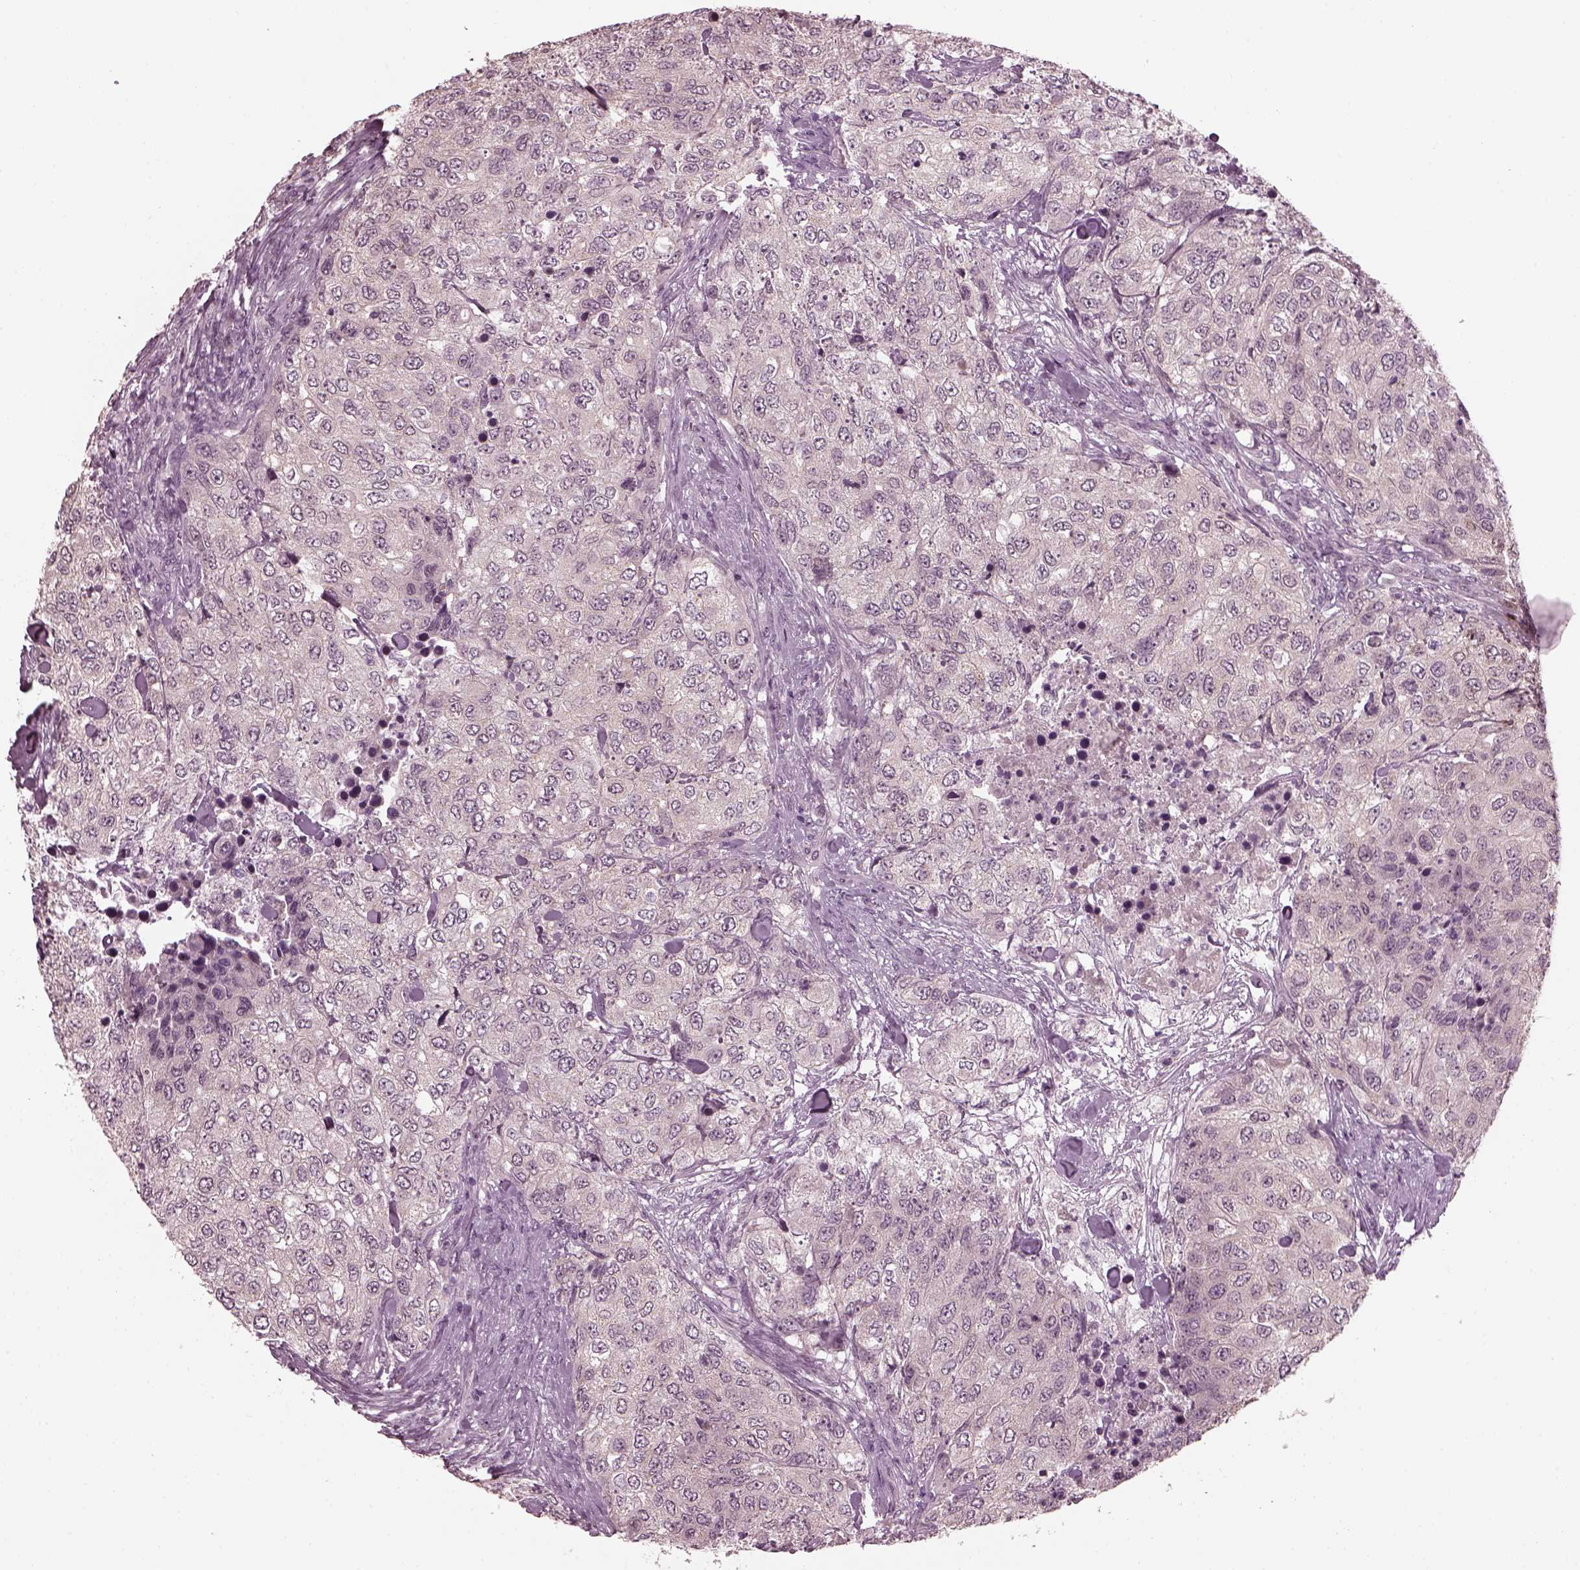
{"staining": {"intensity": "negative", "quantity": "none", "location": "none"}, "tissue": "urothelial cancer", "cell_type": "Tumor cells", "image_type": "cancer", "snomed": [{"axis": "morphology", "description": "Urothelial carcinoma, High grade"}, {"axis": "topography", "description": "Urinary bladder"}], "caption": "Human urothelial cancer stained for a protein using immunohistochemistry shows no staining in tumor cells.", "gene": "CLCN4", "patient": {"sex": "female", "age": 78}}